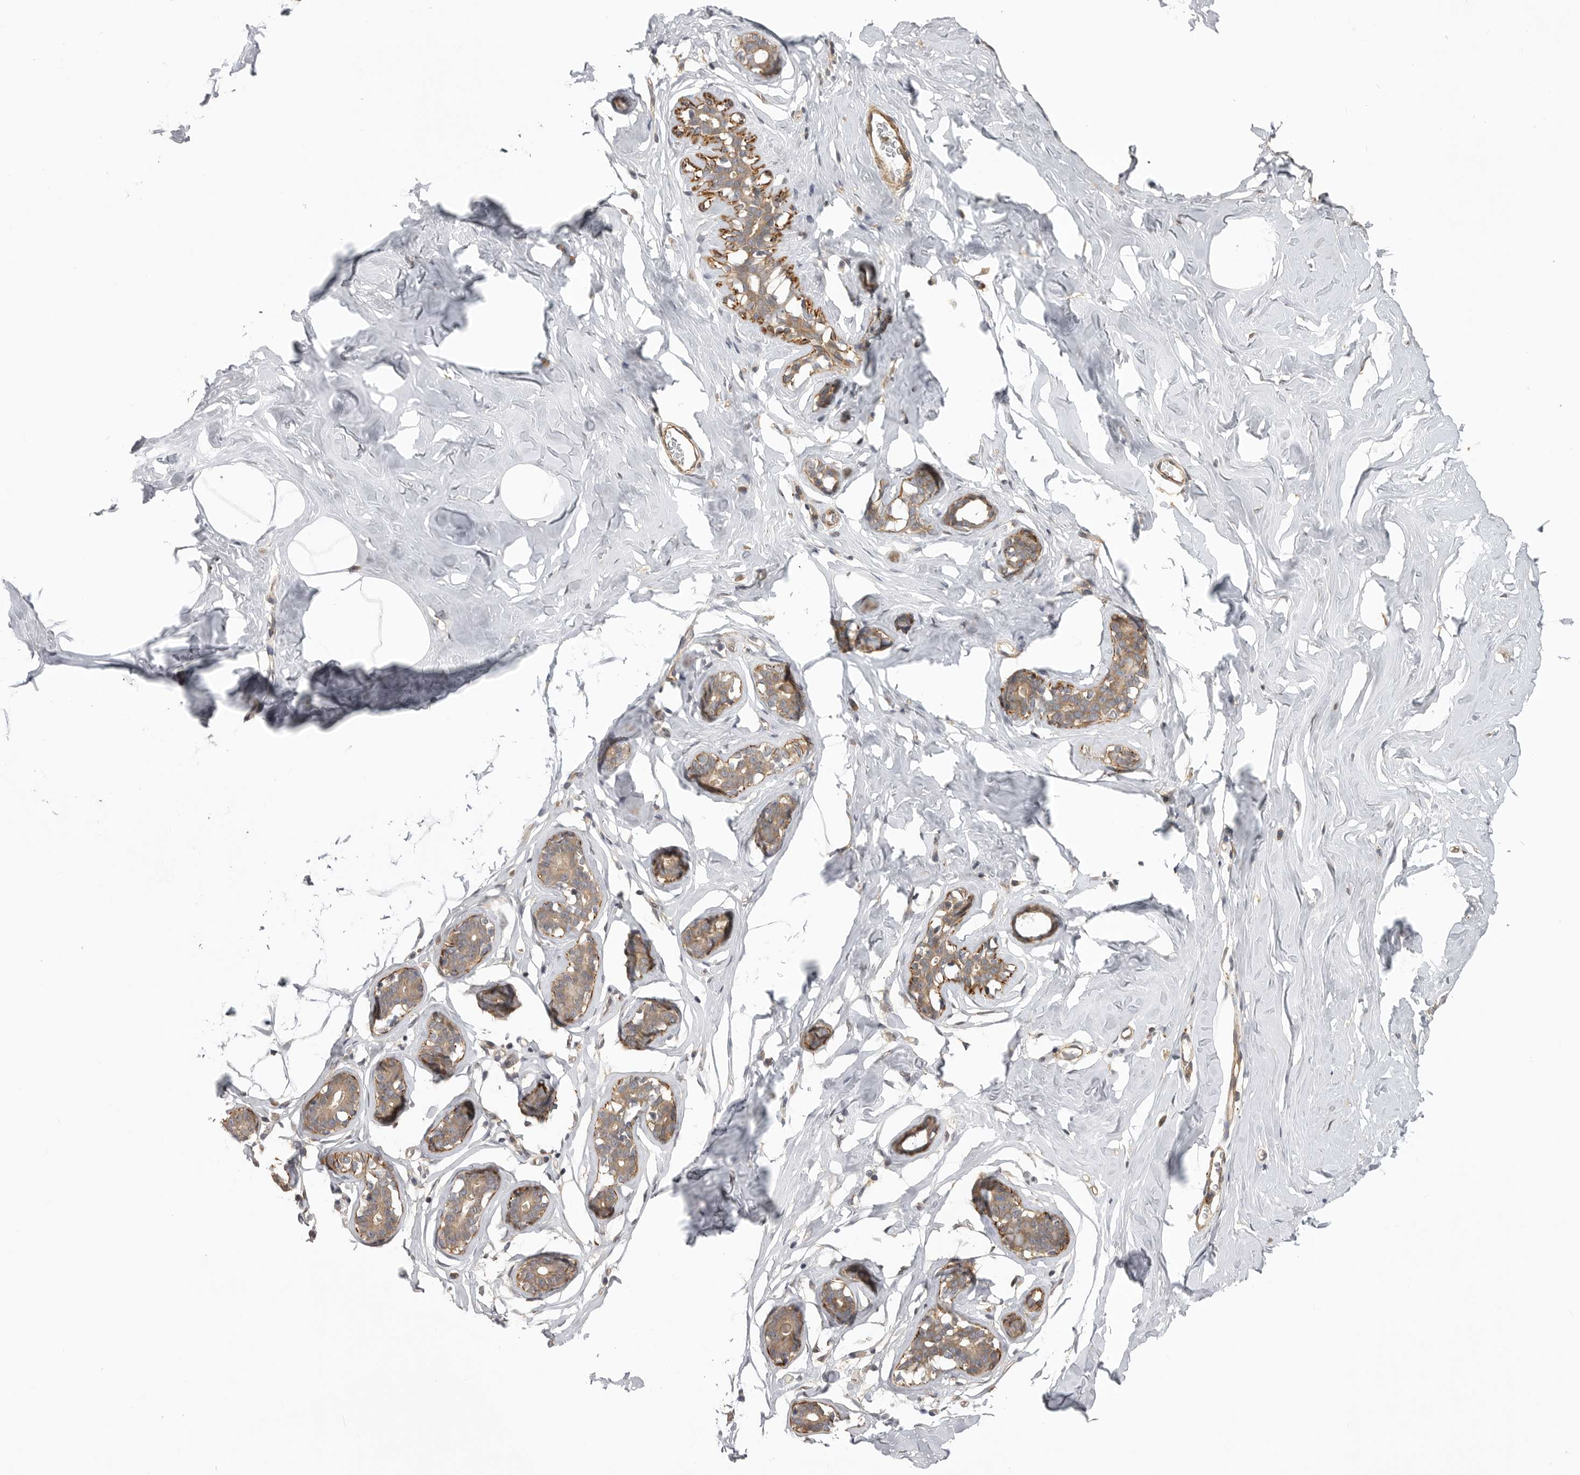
{"staining": {"intensity": "strong", "quantity": ">75%", "location": "cytoplasmic/membranous"}, "tissue": "adipose tissue", "cell_type": "Adipocytes", "image_type": "normal", "snomed": [{"axis": "morphology", "description": "Normal tissue, NOS"}, {"axis": "morphology", "description": "Fibrosis, NOS"}, {"axis": "topography", "description": "Breast"}, {"axis": "topography", "description": "Adipose tissue"}], "caption": "This histopathology image reveals immunohistochemistry staining of unremarkable adipose tissue, with high strong cytoplasmic/membranous staining in approximately >75% of adipocytes.", "gene": "TRIM56", "patient": {"sex": "female", "age": 39}}